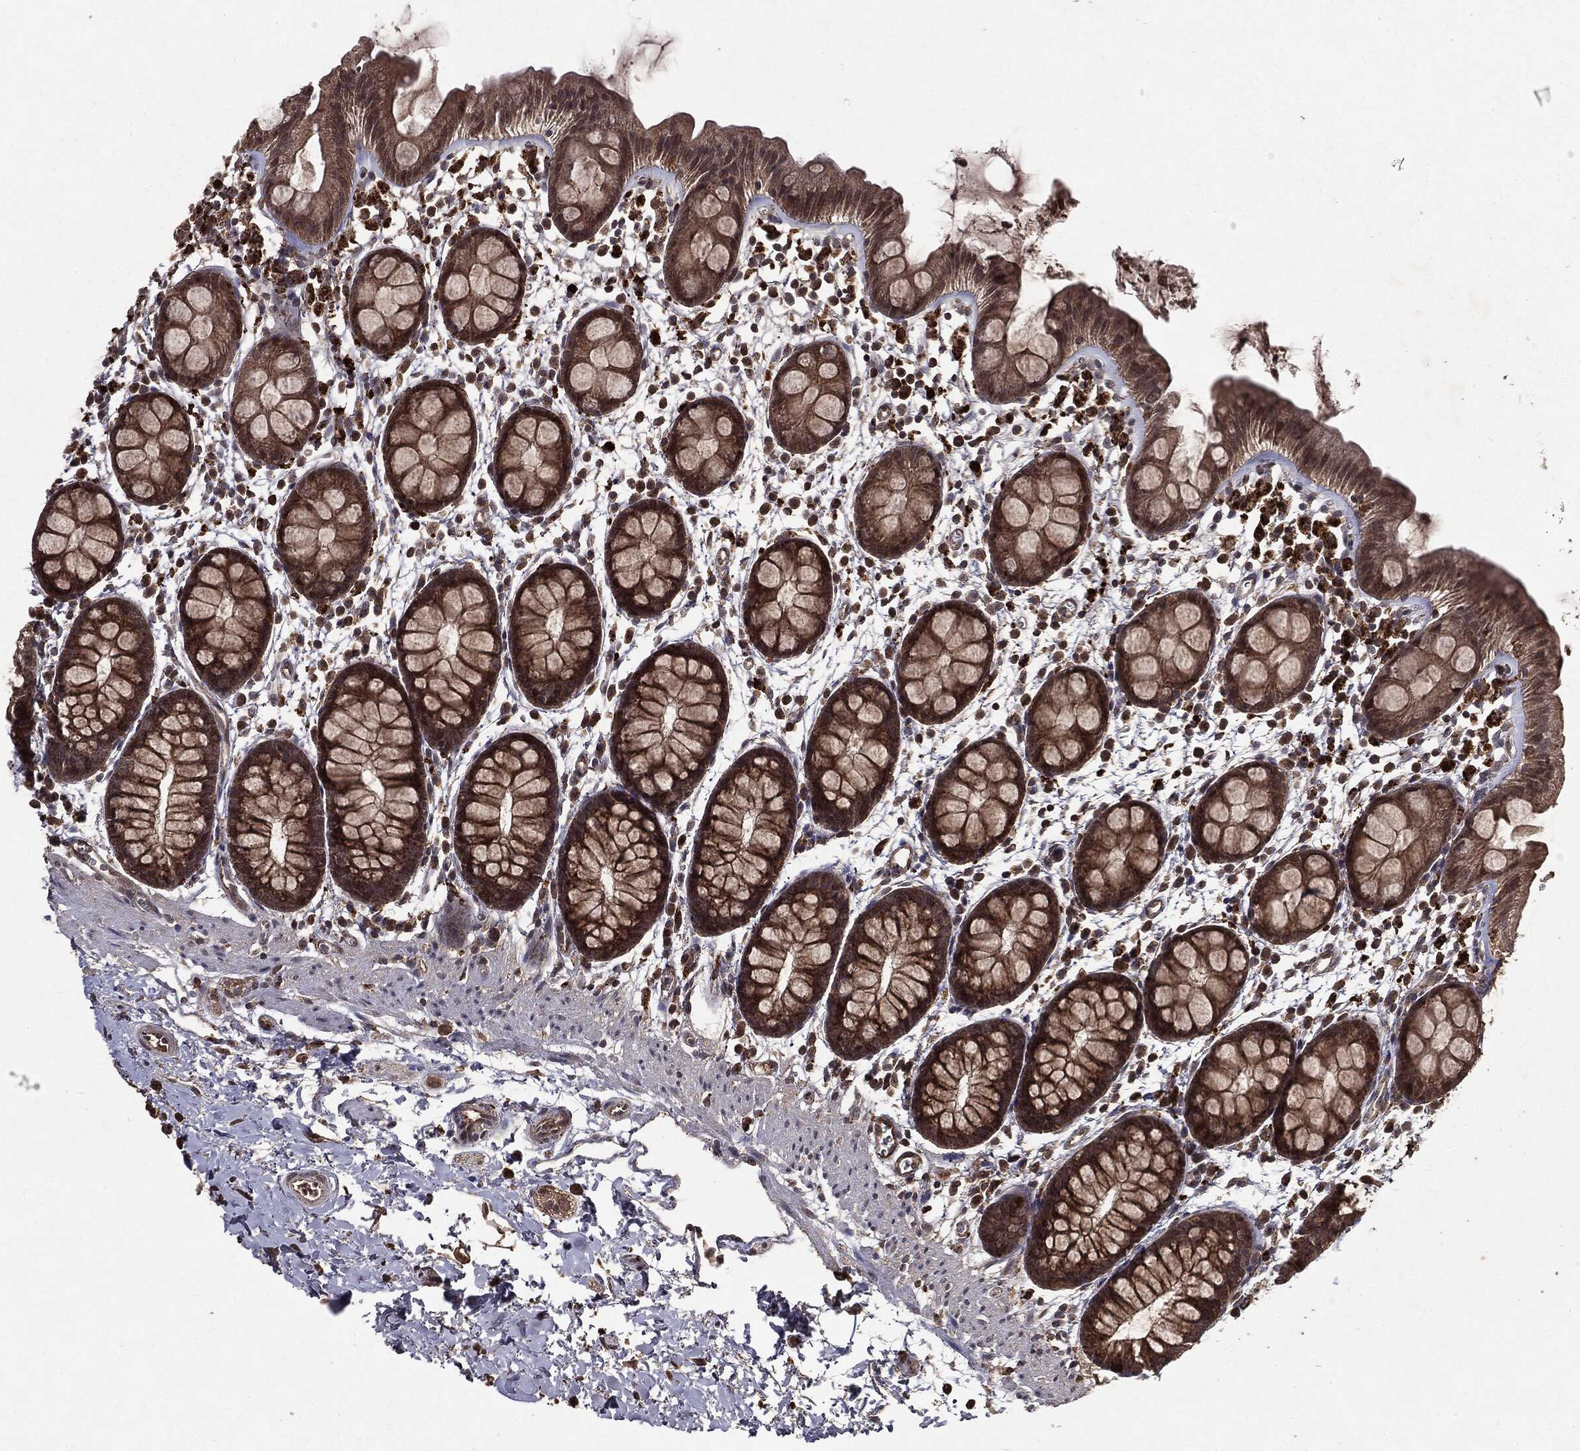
{"staining": {"intensity": "moderate", "quantity": ">75%", "location": "cytoplasmic/membranous"}, "tissue": "rectum", "cell_type": "Glandular cells", "image_type": "normal", "snomed": [{"axis": "morphology", "description": "Normal tissue, NOS"}, {"axis": "topography", "description": "Rectum"}], "caption": "Immunohistochemistry micrograph of normal rectum: human rectum stained using immunohistochemistry (IHC) reveals medium levels of moderate protein expression localized specifically in the cytoplasmic/membranous of glandular cells, appearing as a cytoplasmic/membranous brown color.", "gene": "MTOR", "patient": {"sex": "male", "age": 57}}